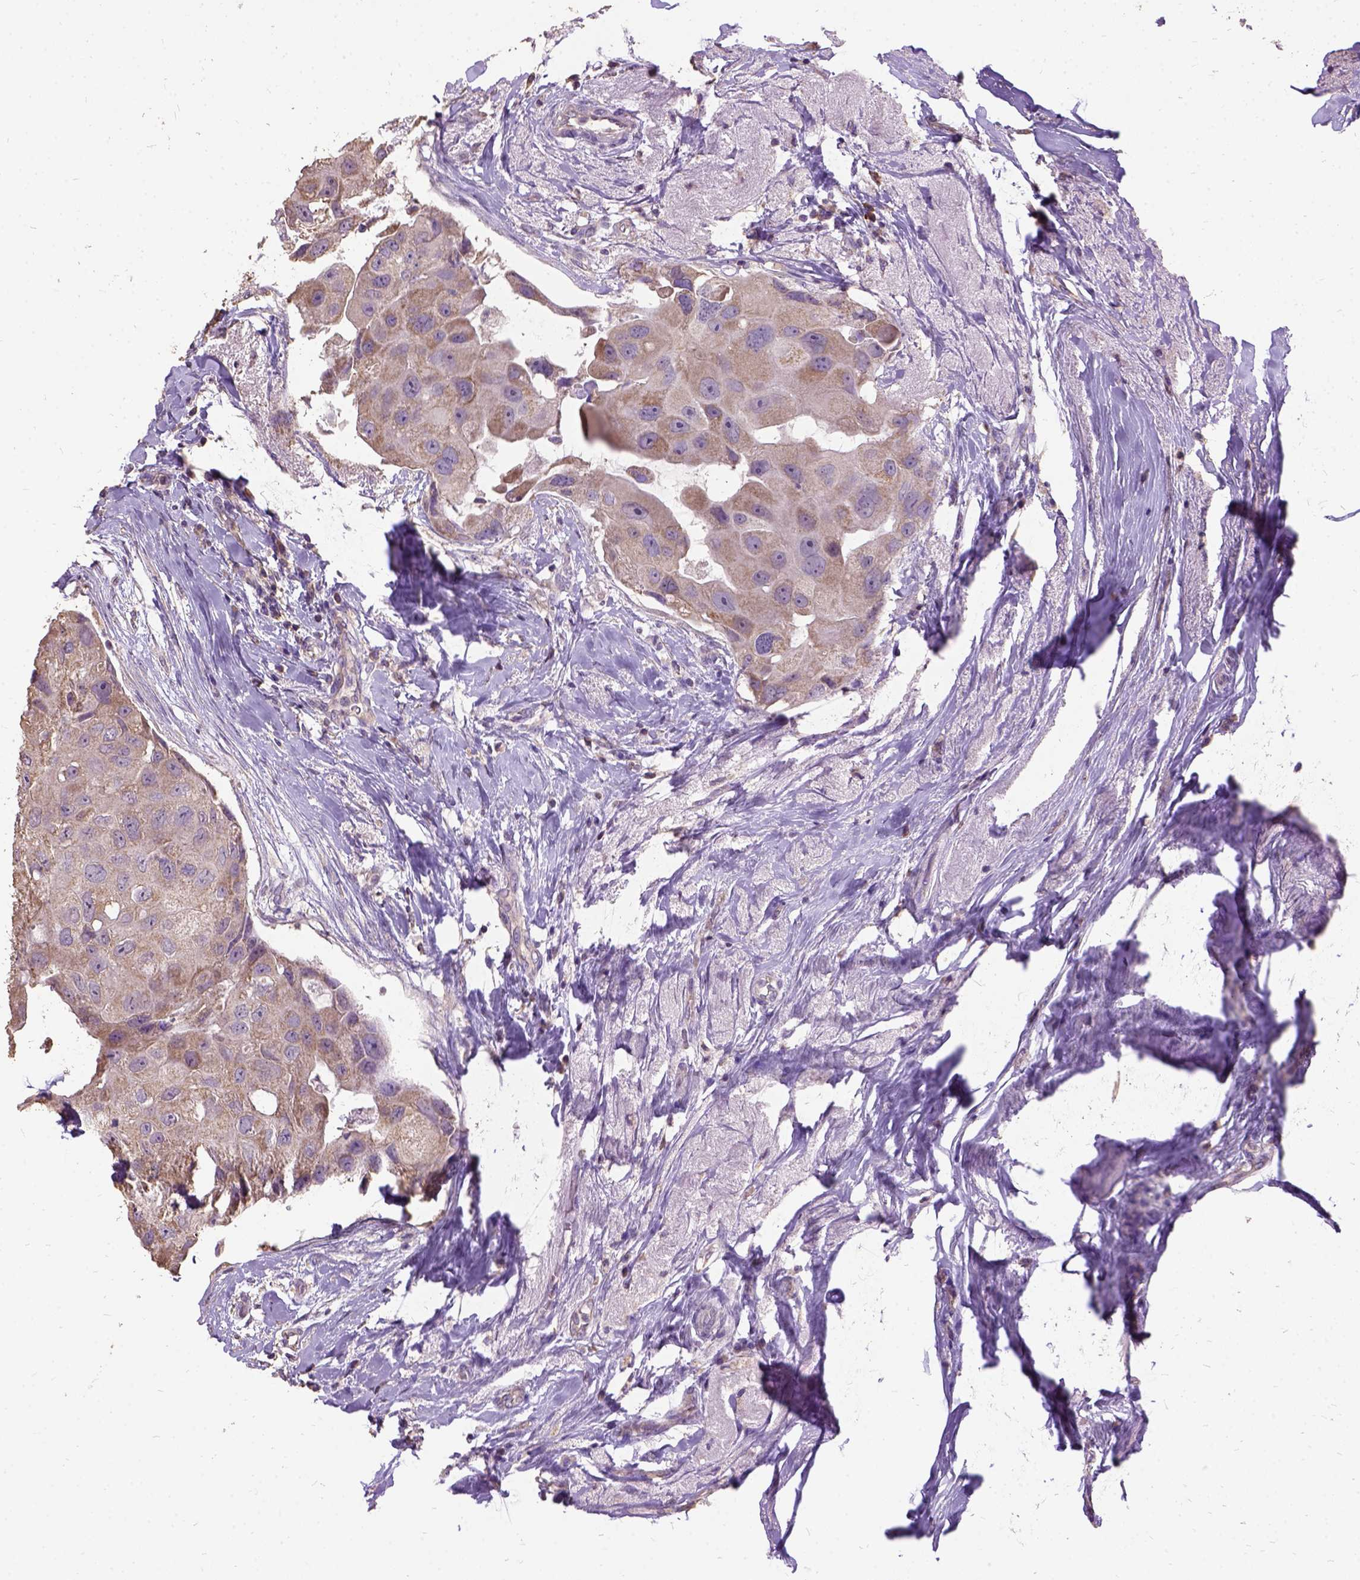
{"staining": {"intensity": "moderate", "quantity": "<25%", "location": "cytoplasmic/membranous"}, "tissue": "breast cancer", "cell_type": "Tumor cells", "image_type": "cancer", "snomed": [{"axis": "morphology", "description": "Duct carcinoma"}, {"axis": "topography", "description": "Breast"}], "caption": "Immunohistochemistry (IHC) (DAB (3,3'-diaminobenzidine)) staining of human breast cancer displays moderate cytoplasmic/membranous protein expression in about <25% of tumor cells.", "gene": "DQX1", "patient": {"sex": "female", "age": 43}}